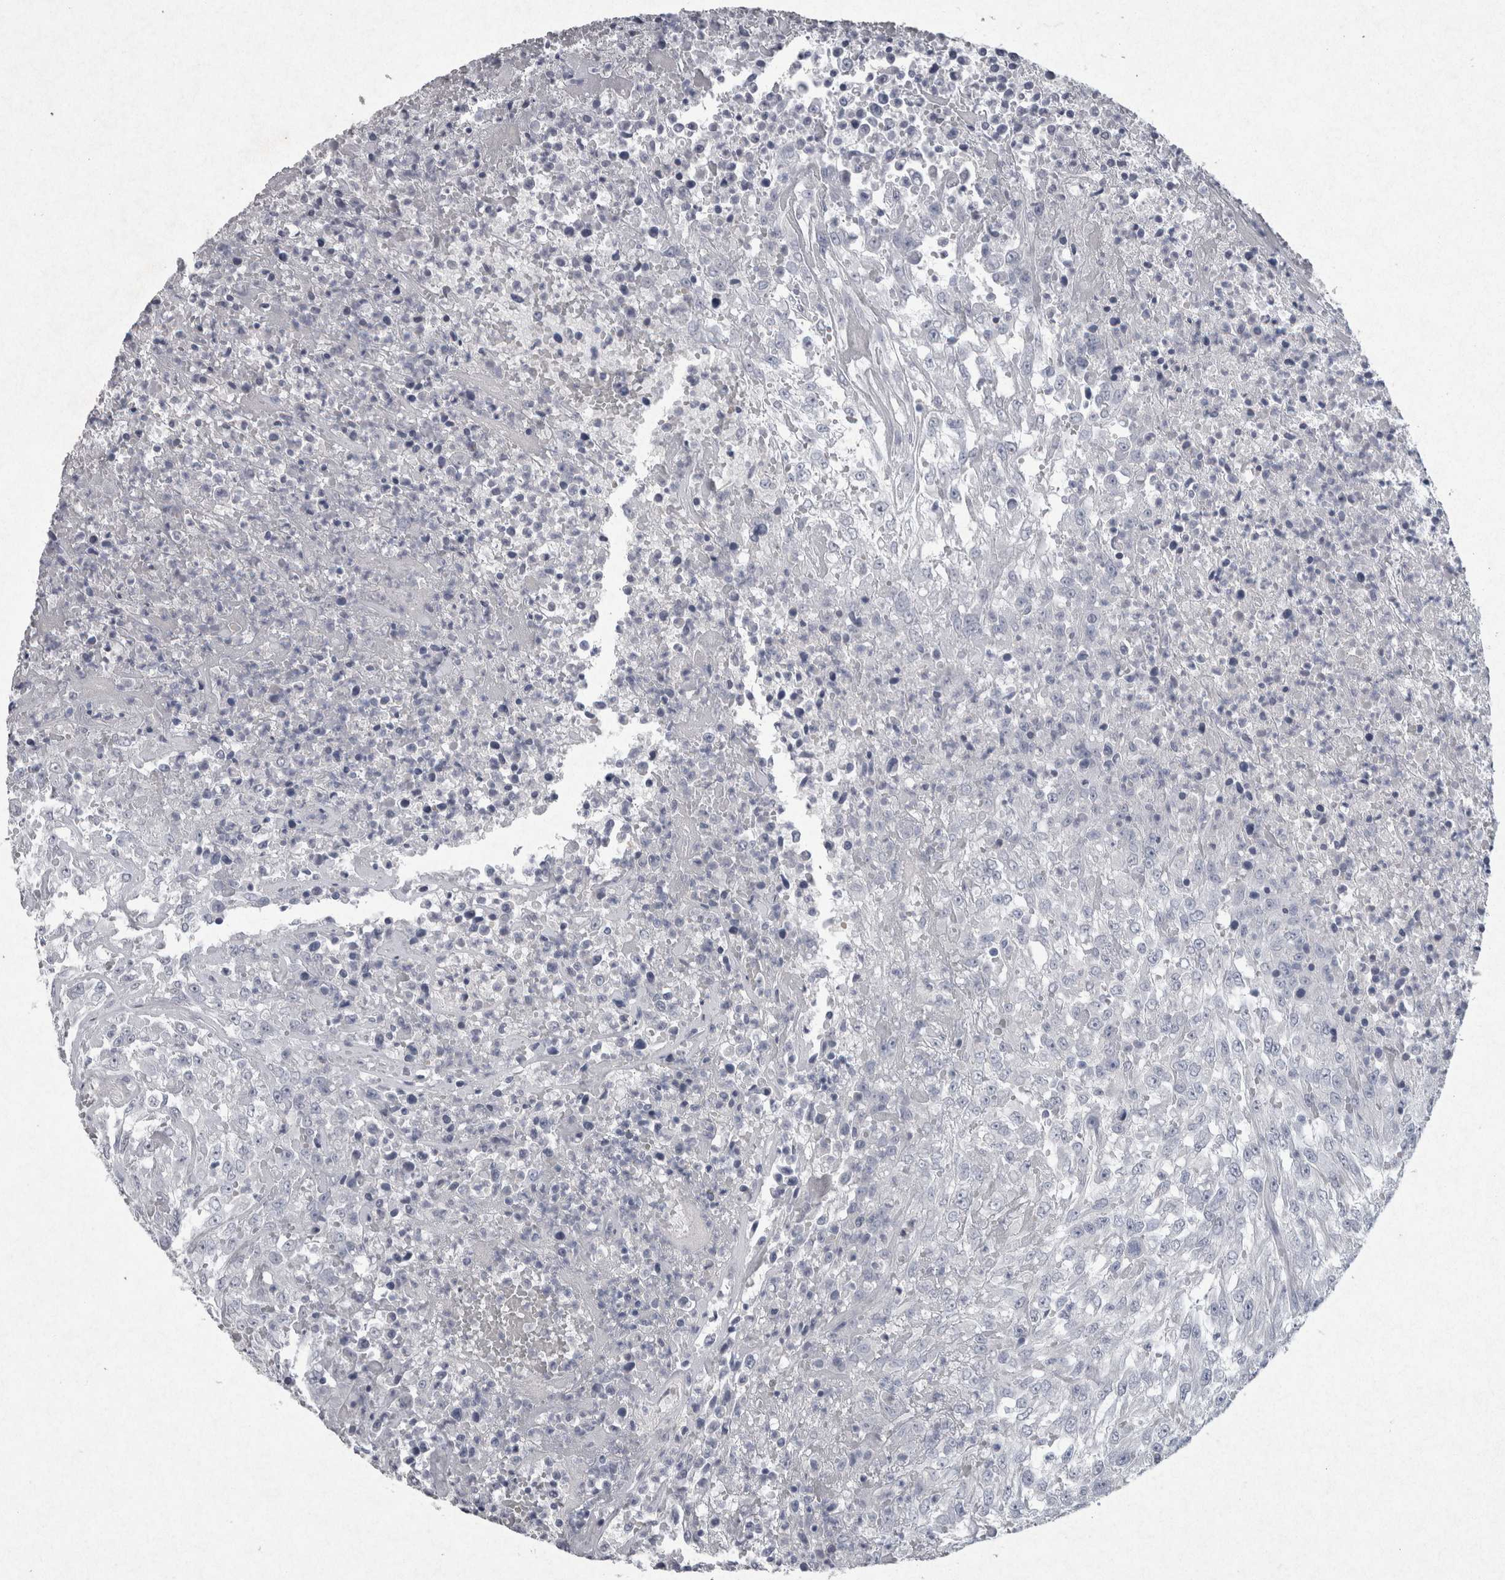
{"staining": {"intensity": "negative", "quantity": "none", "location": "none"}, "tissue": "urothelial cancer", "cell_type": "Tumor cells", "image_type": "cancer", "snomed": [{"axis": "morphology", "description": "Urothelial carcinoma, High grade"}, {"axis": "topography", "description": "Urinary bladder"}], "caption": "Immunohistochemical staining of urothelial carcinoma (high-grade) displays no significant staining in tumor cells. Nuclei are stained in blue.", "gene": "PDX1", "patient": {"sex": "male", "age": 46}}